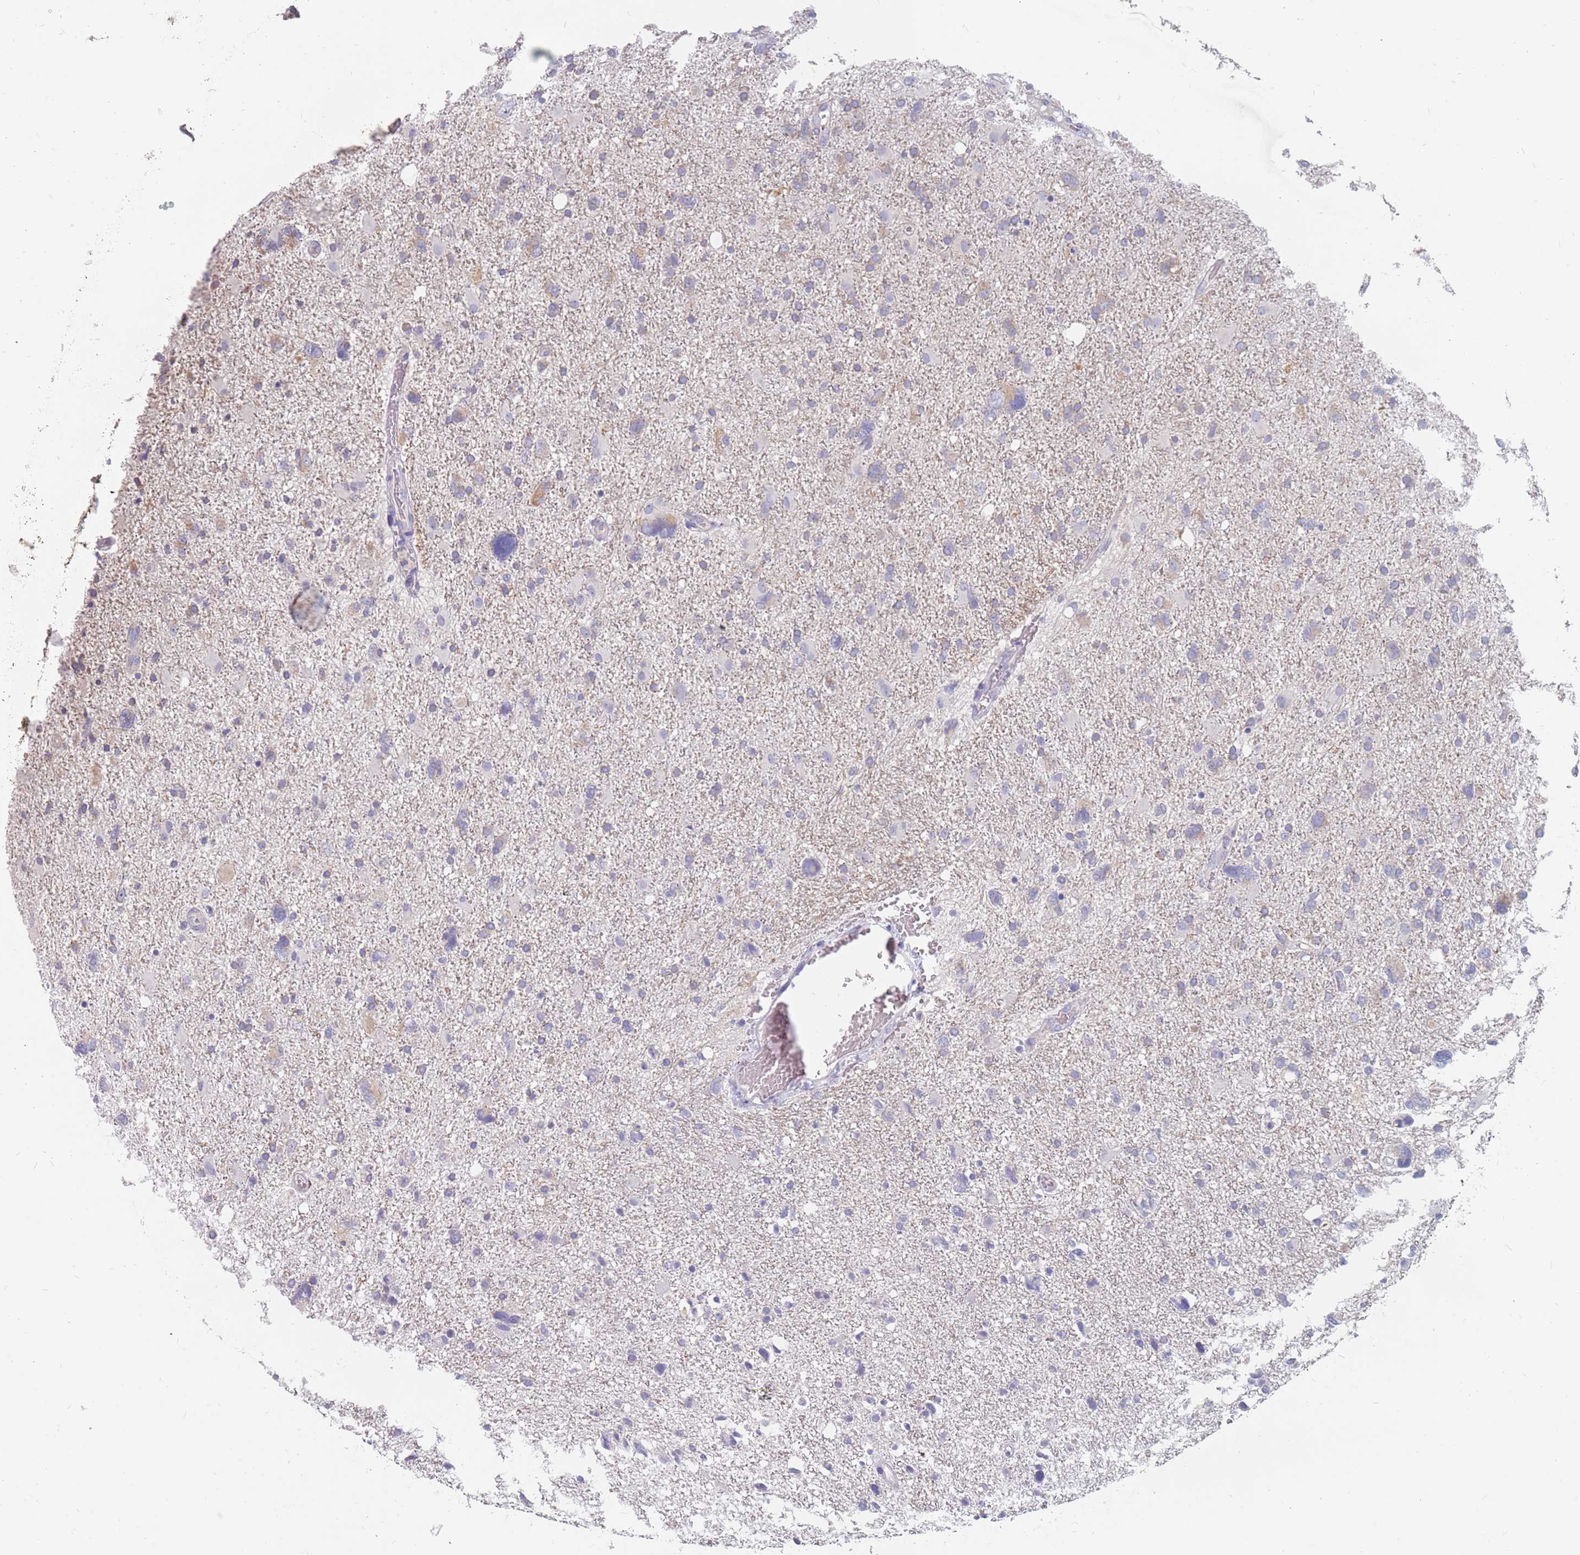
{"staining": {"intensity": "negative", "quantity": "none", "location": "none"}, "tissue": "glioma", "cell_type": "Tumor cells", "image_type": "cancer", "snomed": [{"axis": "morphology", "description": "Glioma, malignant, High grade"}, {"axis": "topography", "description": "Brain"}], "caption": "Tumor cells show no significant positivity in glioma.", "gene": "CMTR2", "patient": {"sex": "male", "age": 61}}